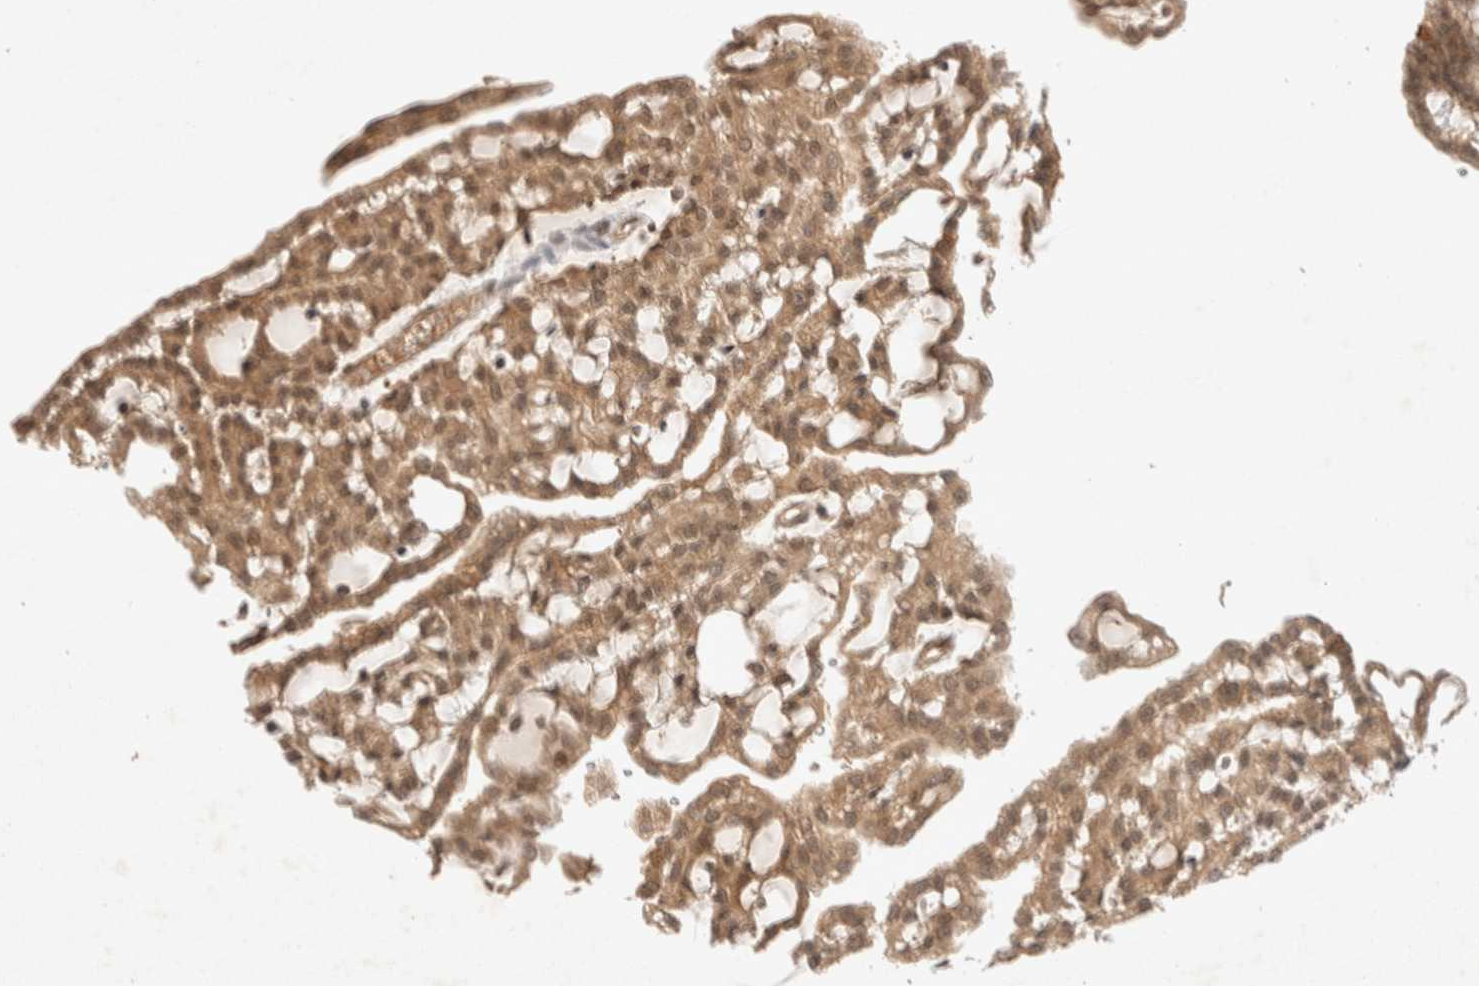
{"staining": {"intensity": "moderate", "quantity": ">75%", "location": "cytoplasmic/membranous,nuclear"}, "tissue": "renal cancer", "cell_type": "Tumor cells", "image_type": "cancer", "snomed": [{"axis": "morphology", "description": "Adenocarcinoma, NOS"}, {"axis": "topography", "description": "Kidney"}], "caption": "Human renal cancer stained for a protein (brown) demonstrates moderate cytoplasmic/membranous and nuclear positive staining in about >75% of tumor cells.", "gene": "THRA", "patient": {"sex": "male", "age": 63}}